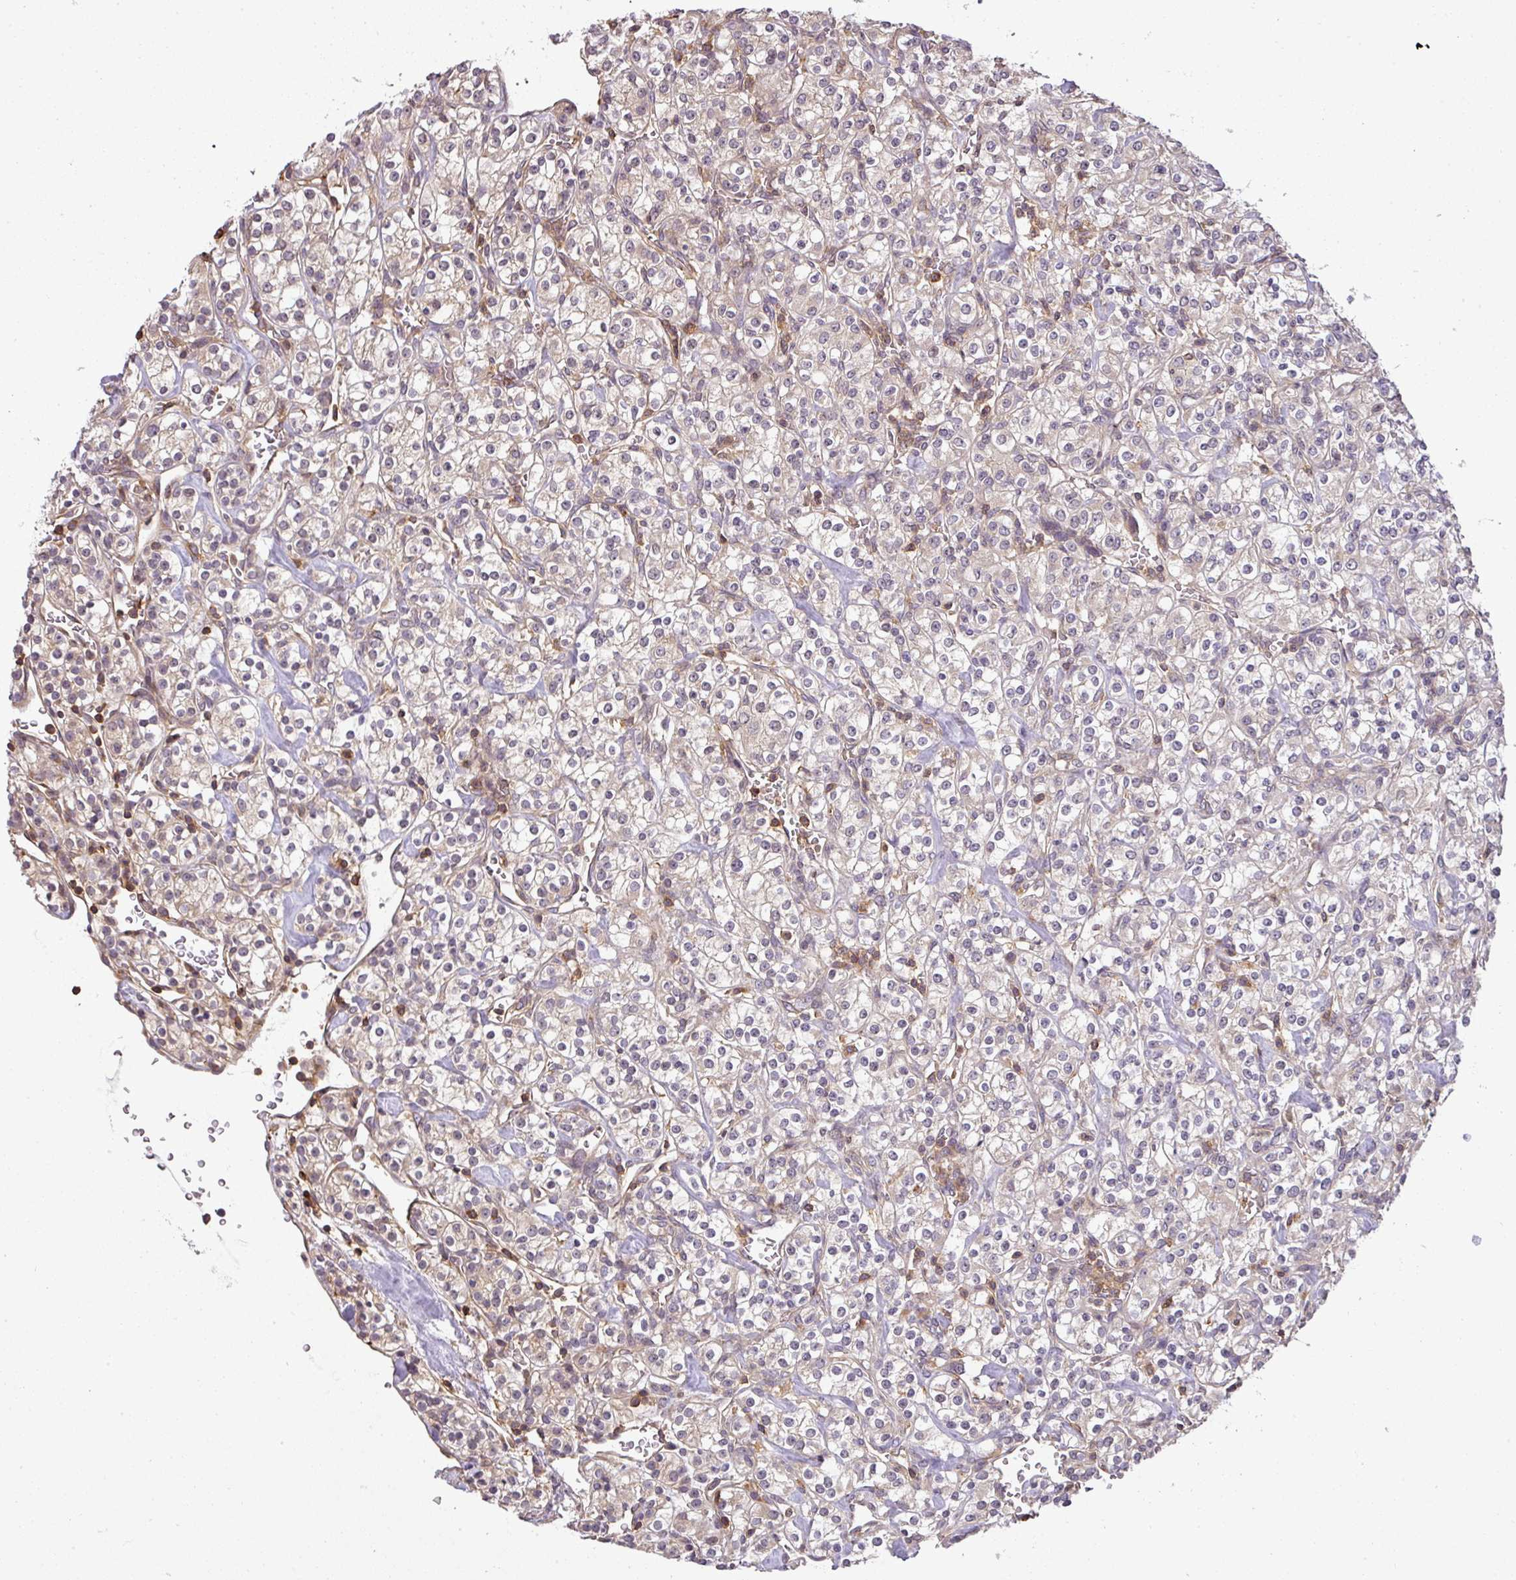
{"staining": {"intensity": "negative", "quantity": "none", "location": "none"}, "tissue": "renal cancer", "cell_type": "Tumor cells", "image_type": "cancer", "snomed": [{"axis": "morphology", "description": "Adenocarcinoma, NOS"}, {"axis": "topography", "description": "Kidney"}], "caption": "There is no significant positivity in tumor cells of renal adenocarcinoma.", "gene": "TCL1B", "patient": {"sex": "male", "age": 77}}